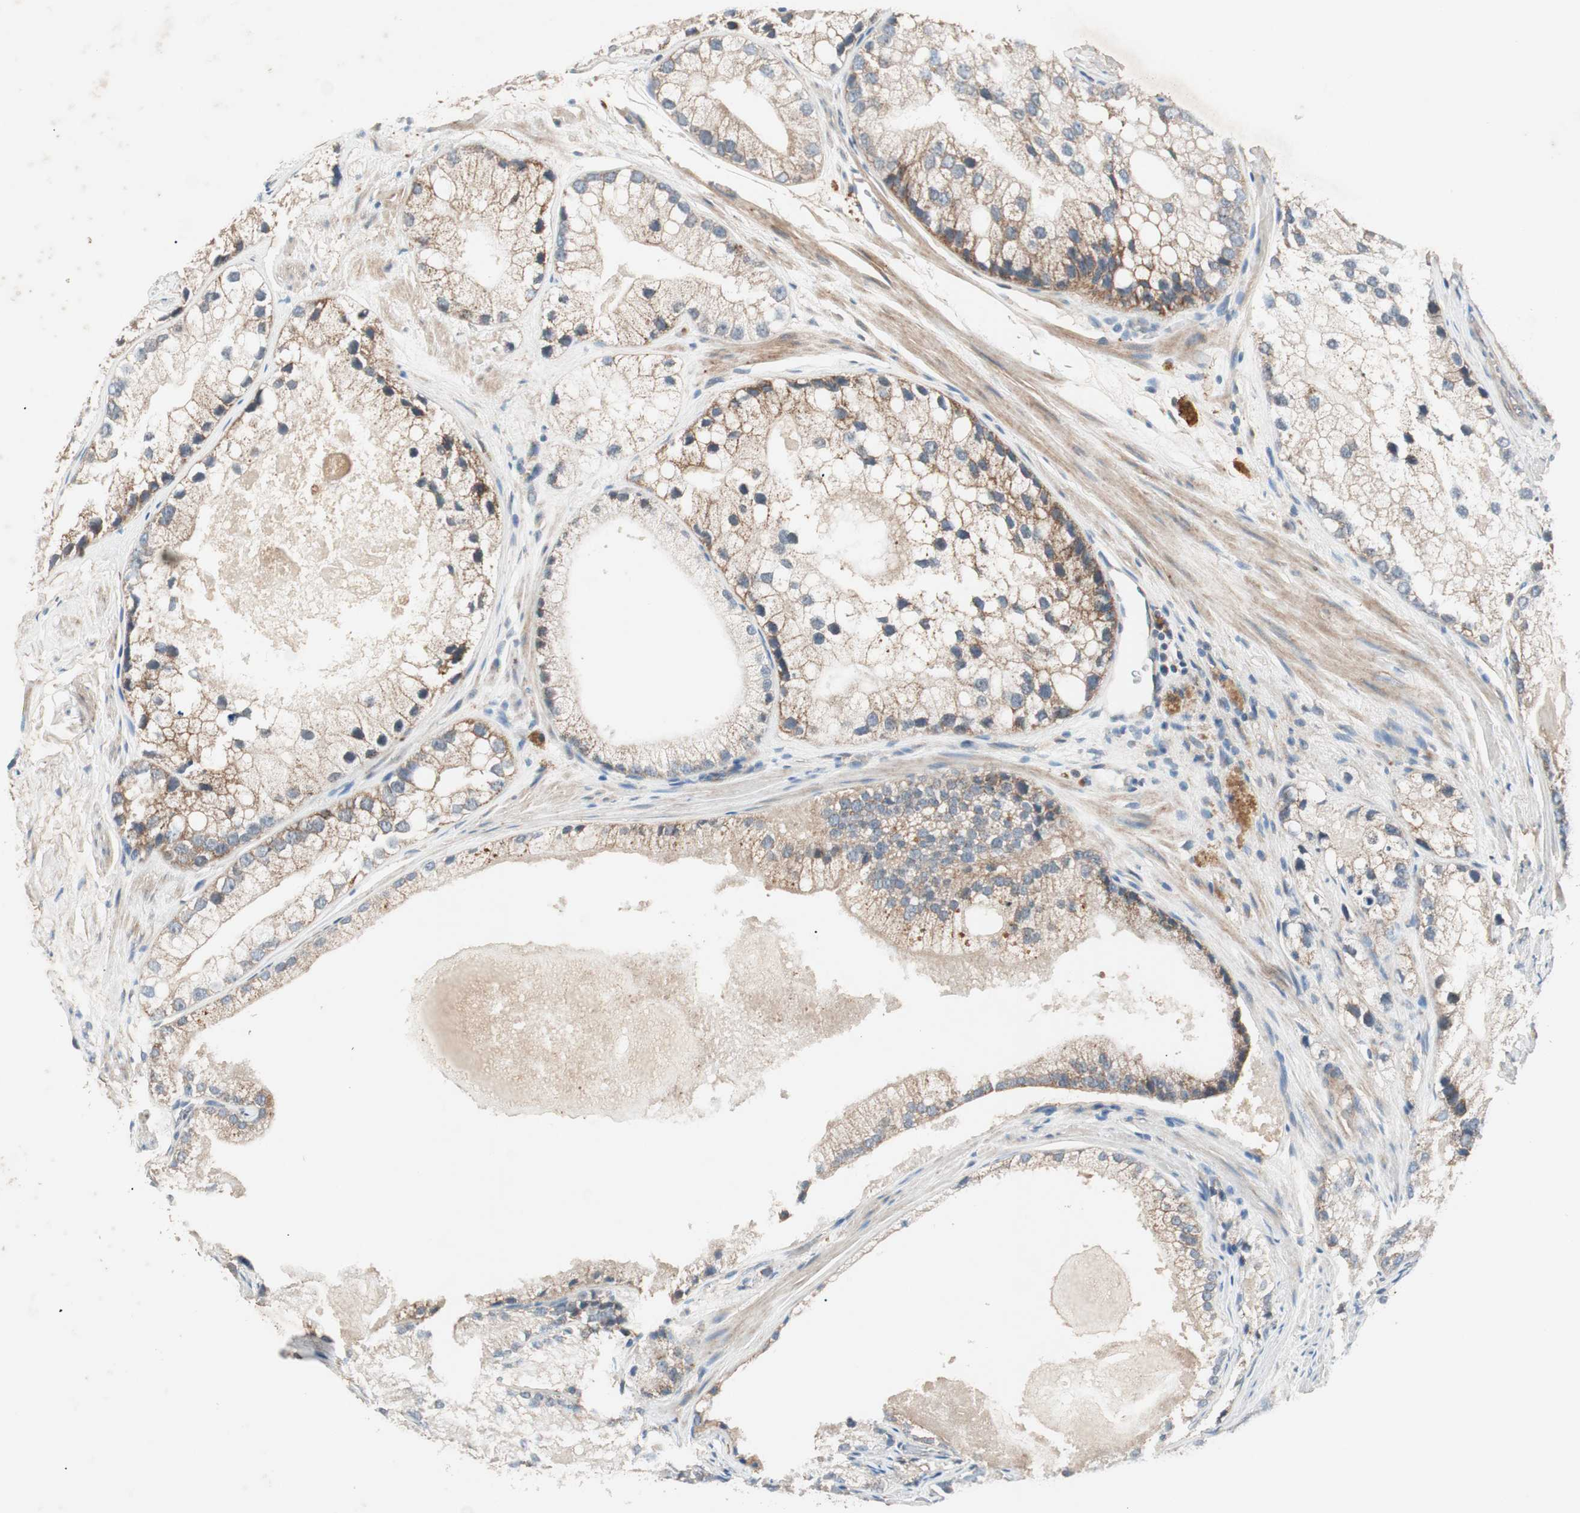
{"staining": {"intensity": "weak", "quantity": ">75%", "location": "cytoplasmic/membranous"}, "tissue": "prostate cancer", "cell_type": "Tumor cells", "image_type": "cancer", "snomed": [{"axis": "morphology", "description": "Adenocarcinoma, Low grade"}, {"axis": "topography", "description": "Prostate"}], "caption": "Human low-grade adenocarcinoma (prostate) stained with a brown dye exhibits weak cytoplasmic/membranous positive staining in about >75% of tumor cells.", "gene": "HPN", "patient": {"sex": "male", "age": 69}}